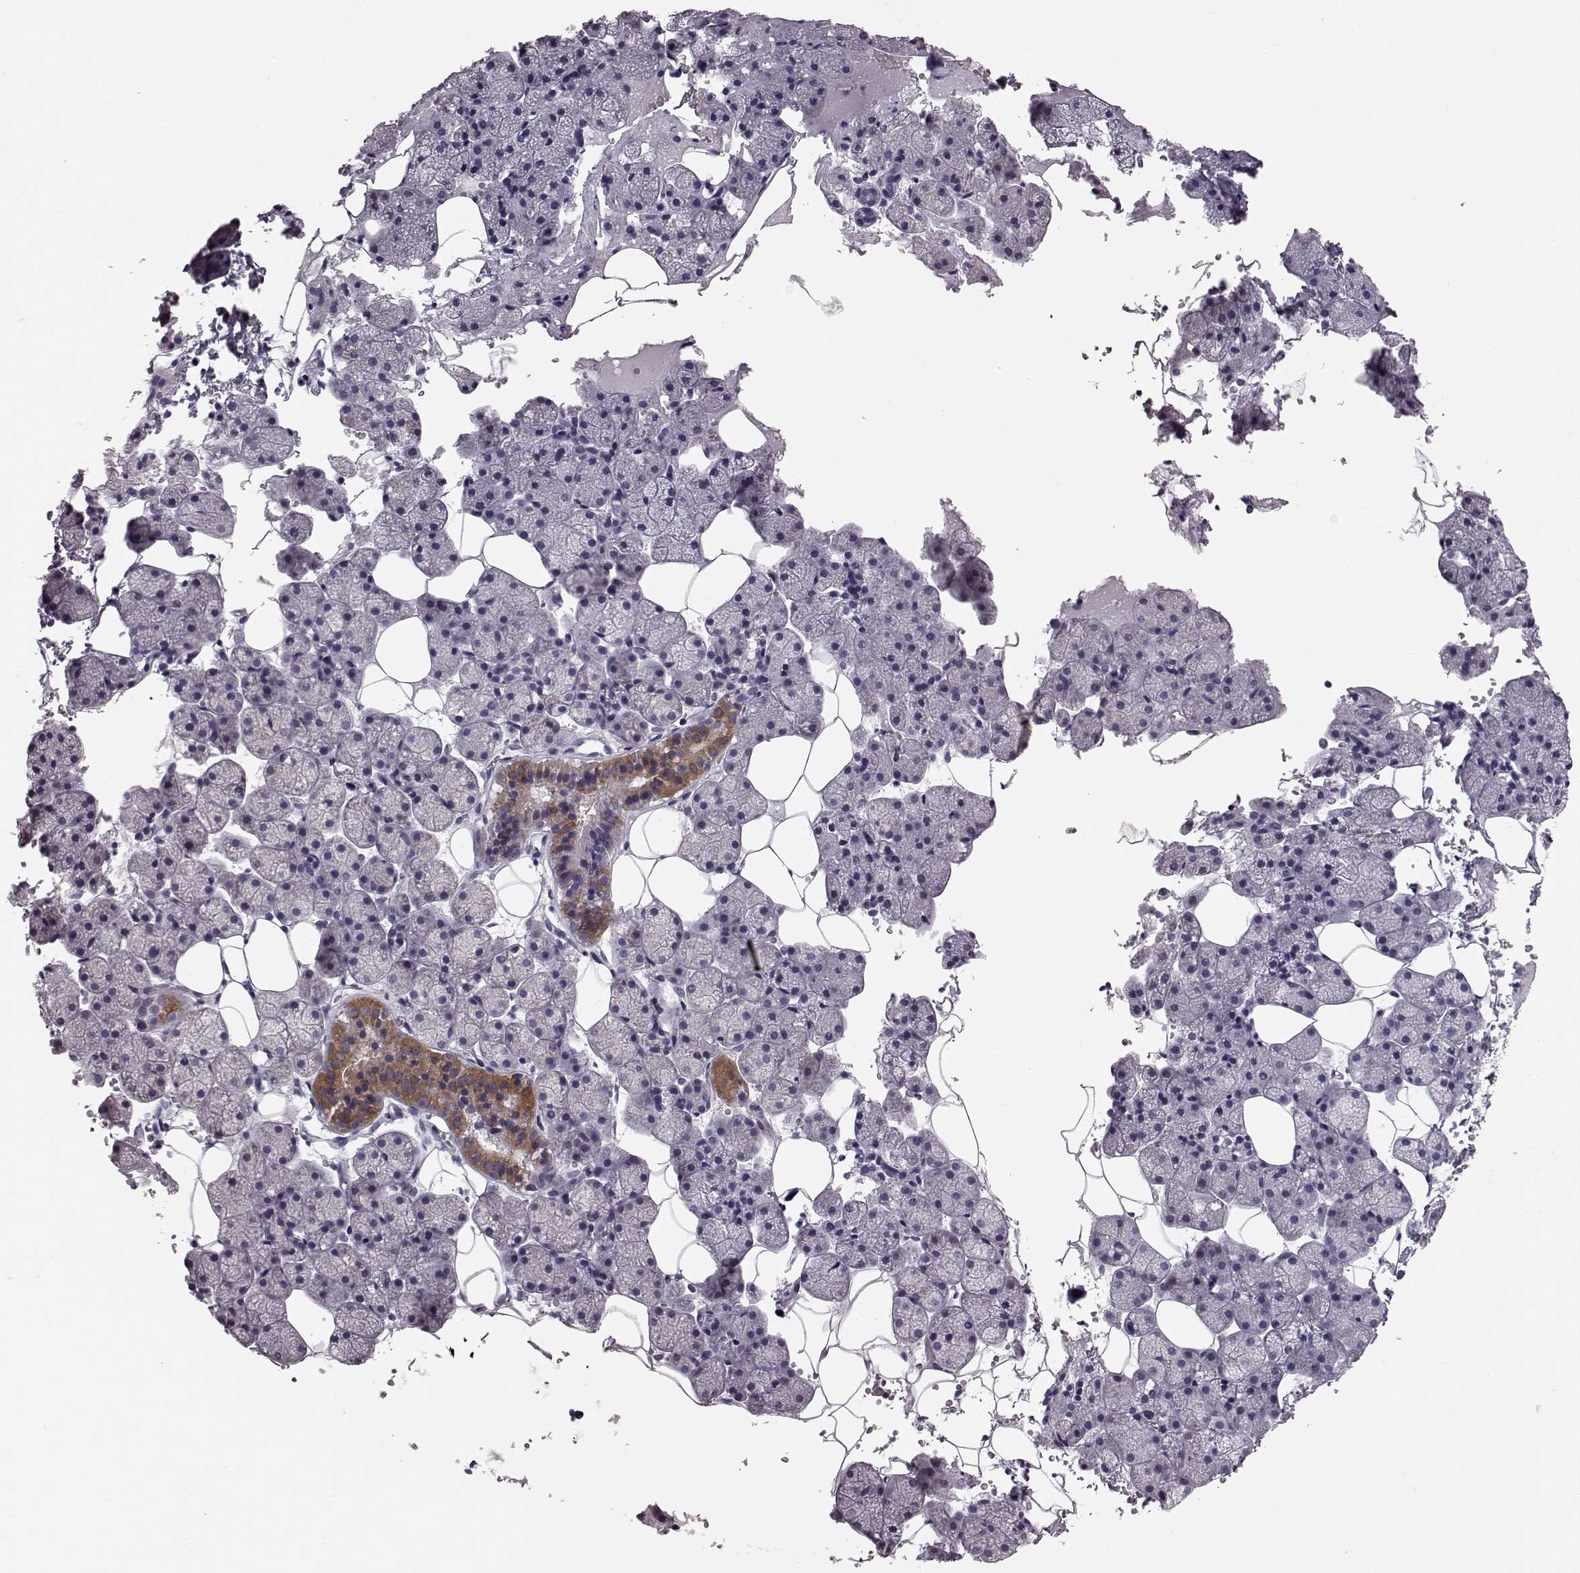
{"staining": {"intensity": "strong", "quantity": "25%-75%", "location": "cytoplasmic/membranous"}, "tissue": "salivary gland", "cell_type": "Glandular cells", "image_type": "normal", "snomed": [{"axis": "morphology", "description": "Normal tissue, NOS"}, {"axis": "topography", "description": "Salivary gland"}], "caption": "Glandular cells show high levels of strong cytoplasmic/membranous staining in approximately 25%-75% of cells in unremarkable salivary gland.", "gene": "ATP5MF", "patient": {"sex": "male", "age": 38}}